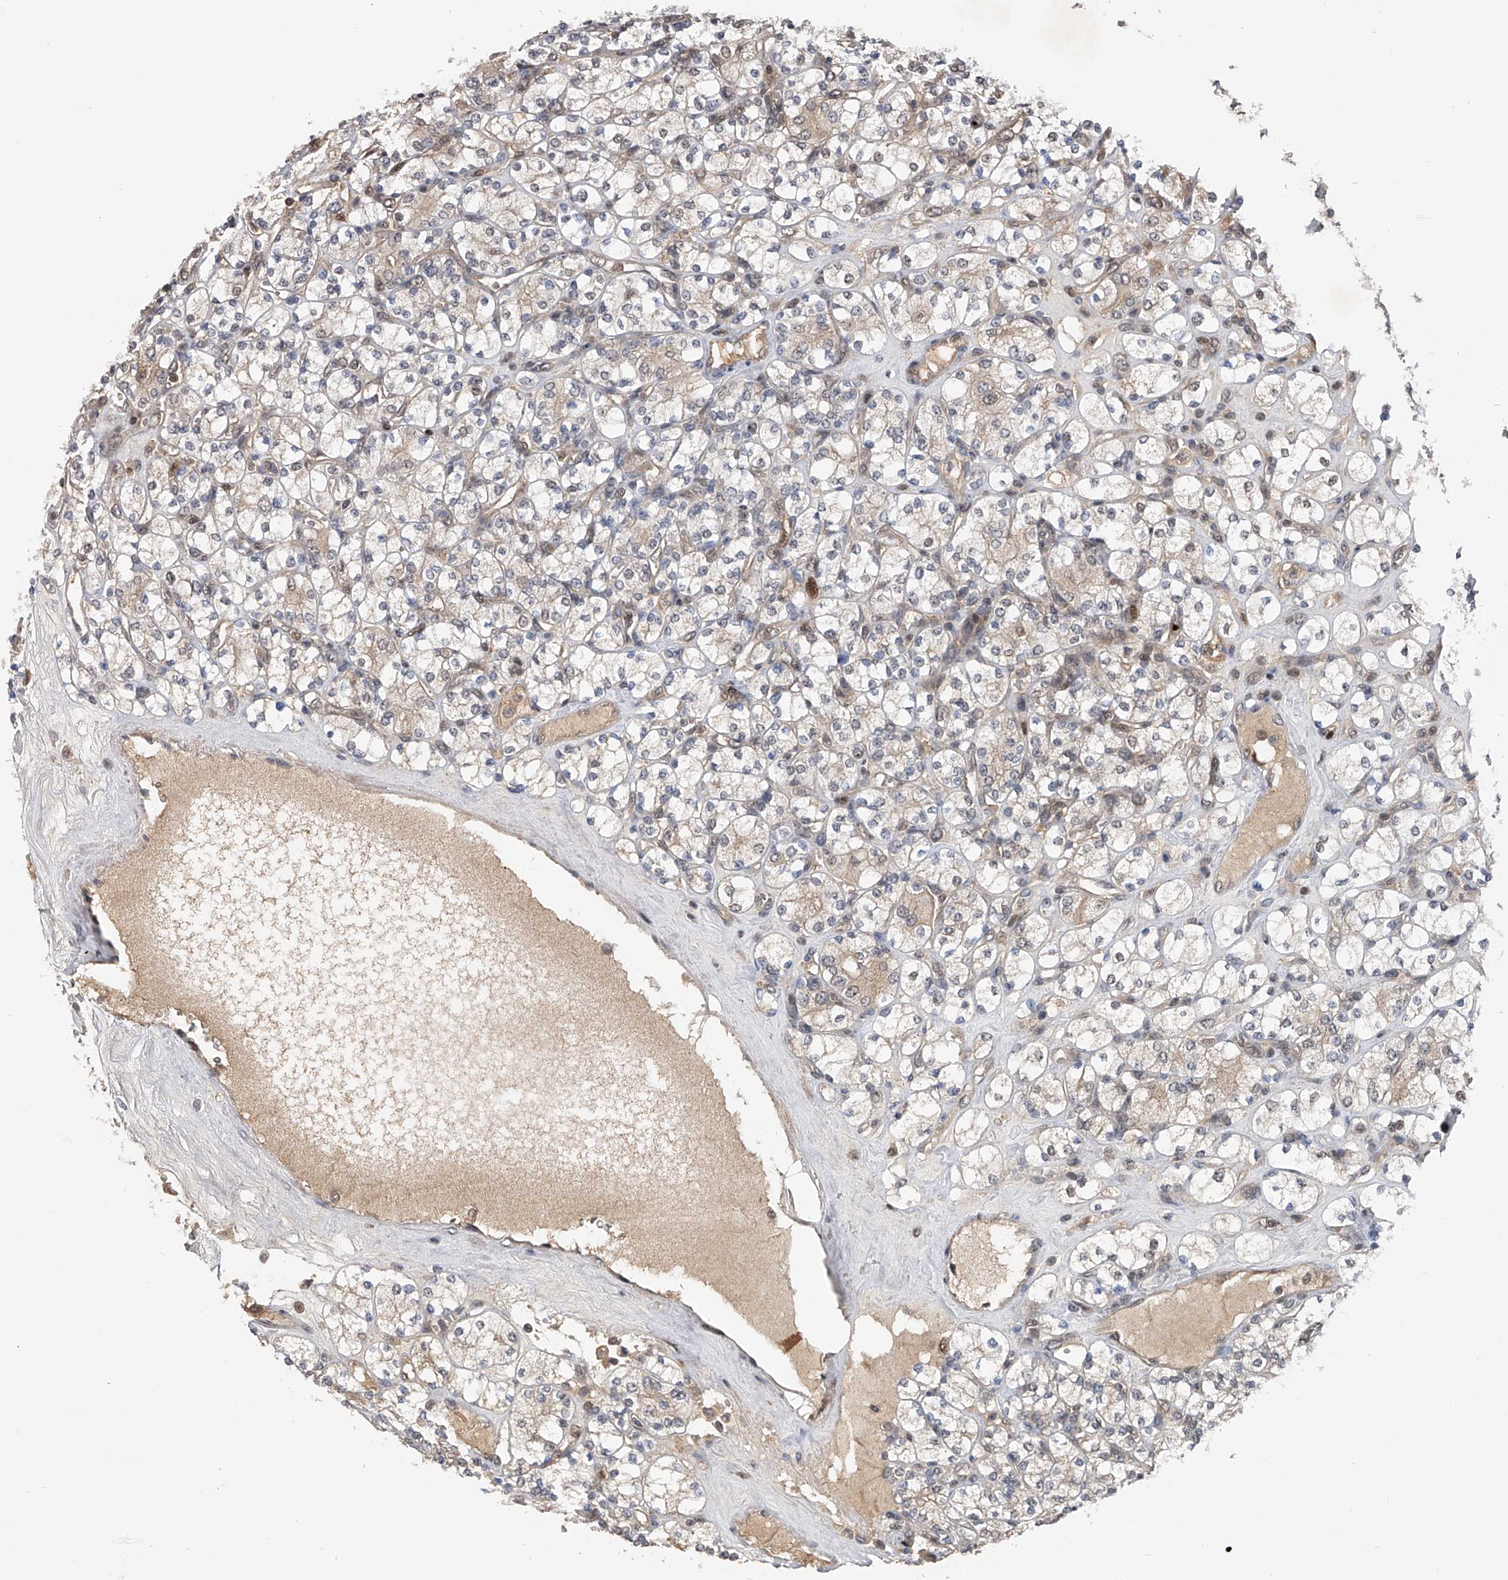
{"staining": {"intensity": "weak", "quantity": "25%-75%", "location": "cytoplasmic/membranous"}, "tissue": "renal cancer", "cell_type": "Tumor cells", "image_type": "cancer", "snomed": [{"axis": "morphology", "description": "Adenocarcinoma, NOS"}, {"axis": "topography", "description": "Kidney"}], "caption": "Tumor cells demonstrate low levels of weak cytoplasmic/membranous positivity in approximately 25%-75% of cells in renal cancer (adenocarcinoma).", "gene": "RWDD2A", "patient": {"sex": "male", "age": 77}}